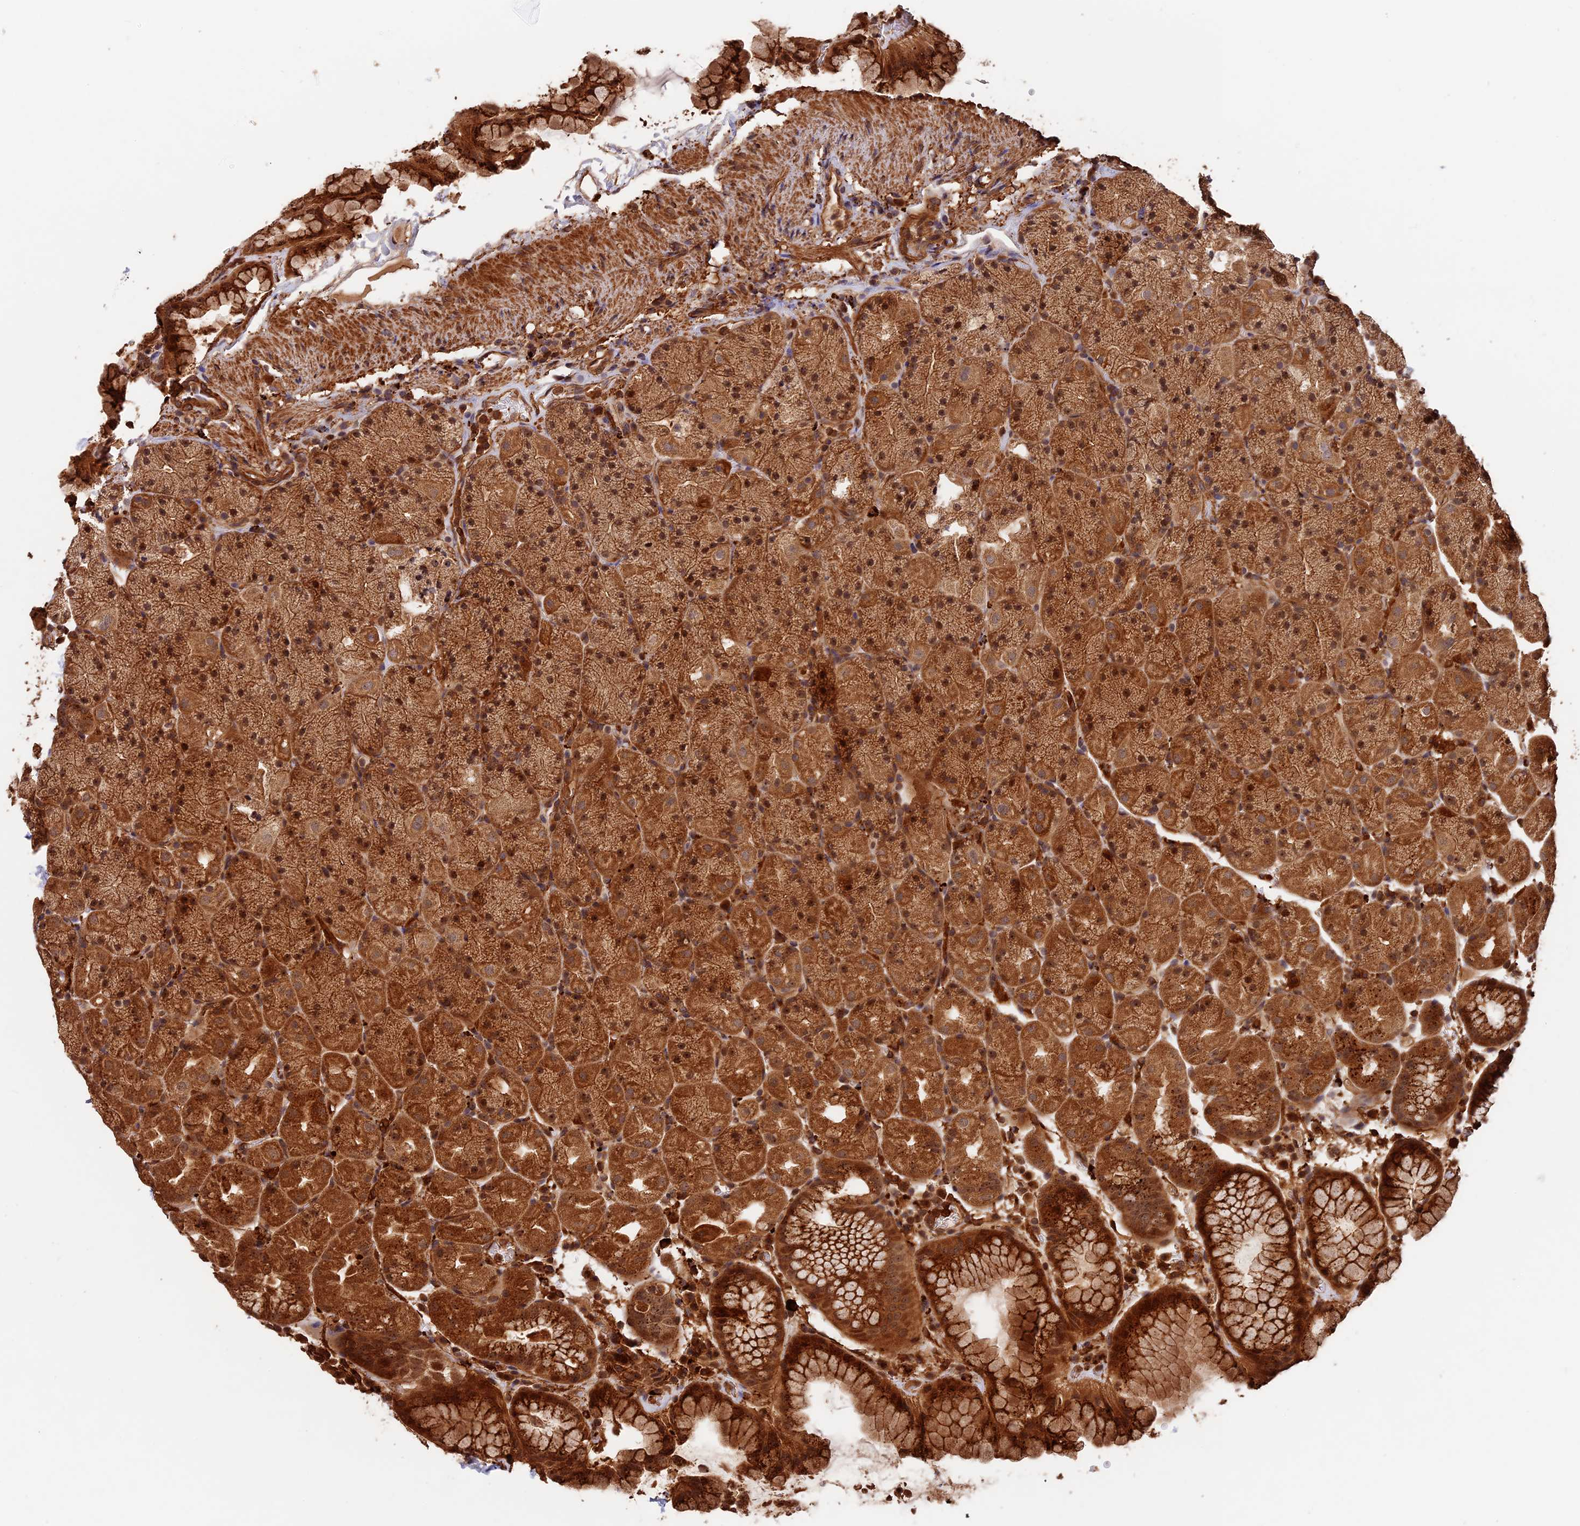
{"staining": {"intensity": "strong", "quantity": ">75%", "location": "cytoplasmic/membranous,nuclear"}, "tissue": "stomach", "cell_type": "Glandular cells", "image_type": "normal", "snomed": [{"axis": "morphology", "description": "Normal tissue, NOS"}, {"axis": "topography", "description": "Stomach, upper"}, {"axis": "topography", "description": "Stomach, lower"}], "caption": "Immunohistochemical staining of normal human stomach demonstrates >75% levels of strong cytoplasmic/membranous,nuclear protein positivity in about >75% of glandular cells. Using DAB (brown) and hematoxylin (blue) stains, captured at high magnification using brightfield microscopy.", "gene": "MMP15", "patient": {"sex": "male", "age": 67}}